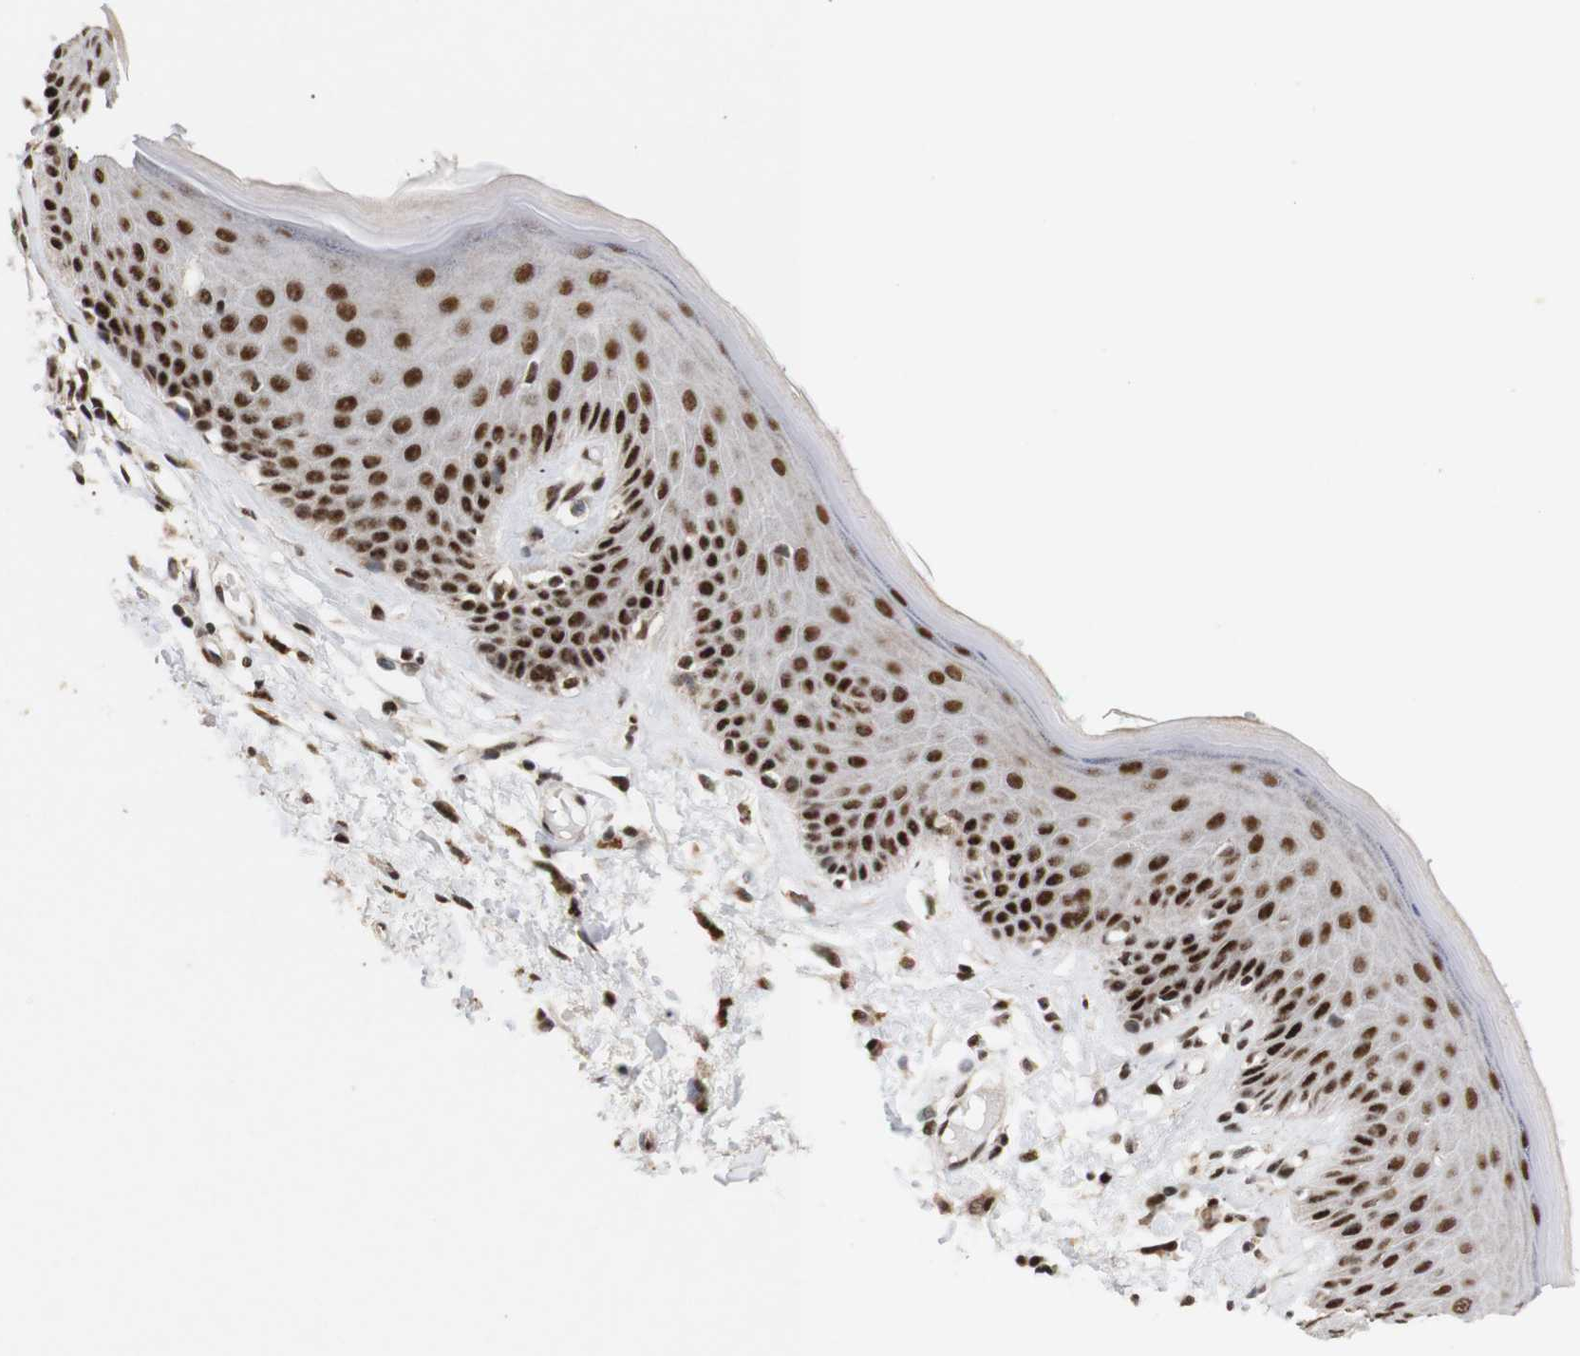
{"staining": {"intensity": "strong", "quantity": ">75%", "location": "nuclear"}, "tissue": "skin", "cell_type": "Epidermal cells", "image_type": "normal", "snomed": [{"axis": "morphology", "description": "Normal tissue, NOS"}, {"axis": "topography", "description": "Vulva"}], "caption": "Human skin stained with a brown dye displays strong nuclear positive staining in about >75% of epidermal cells.", "gene": "PYM1", "patient": {"sex": "female", "age": 73}}